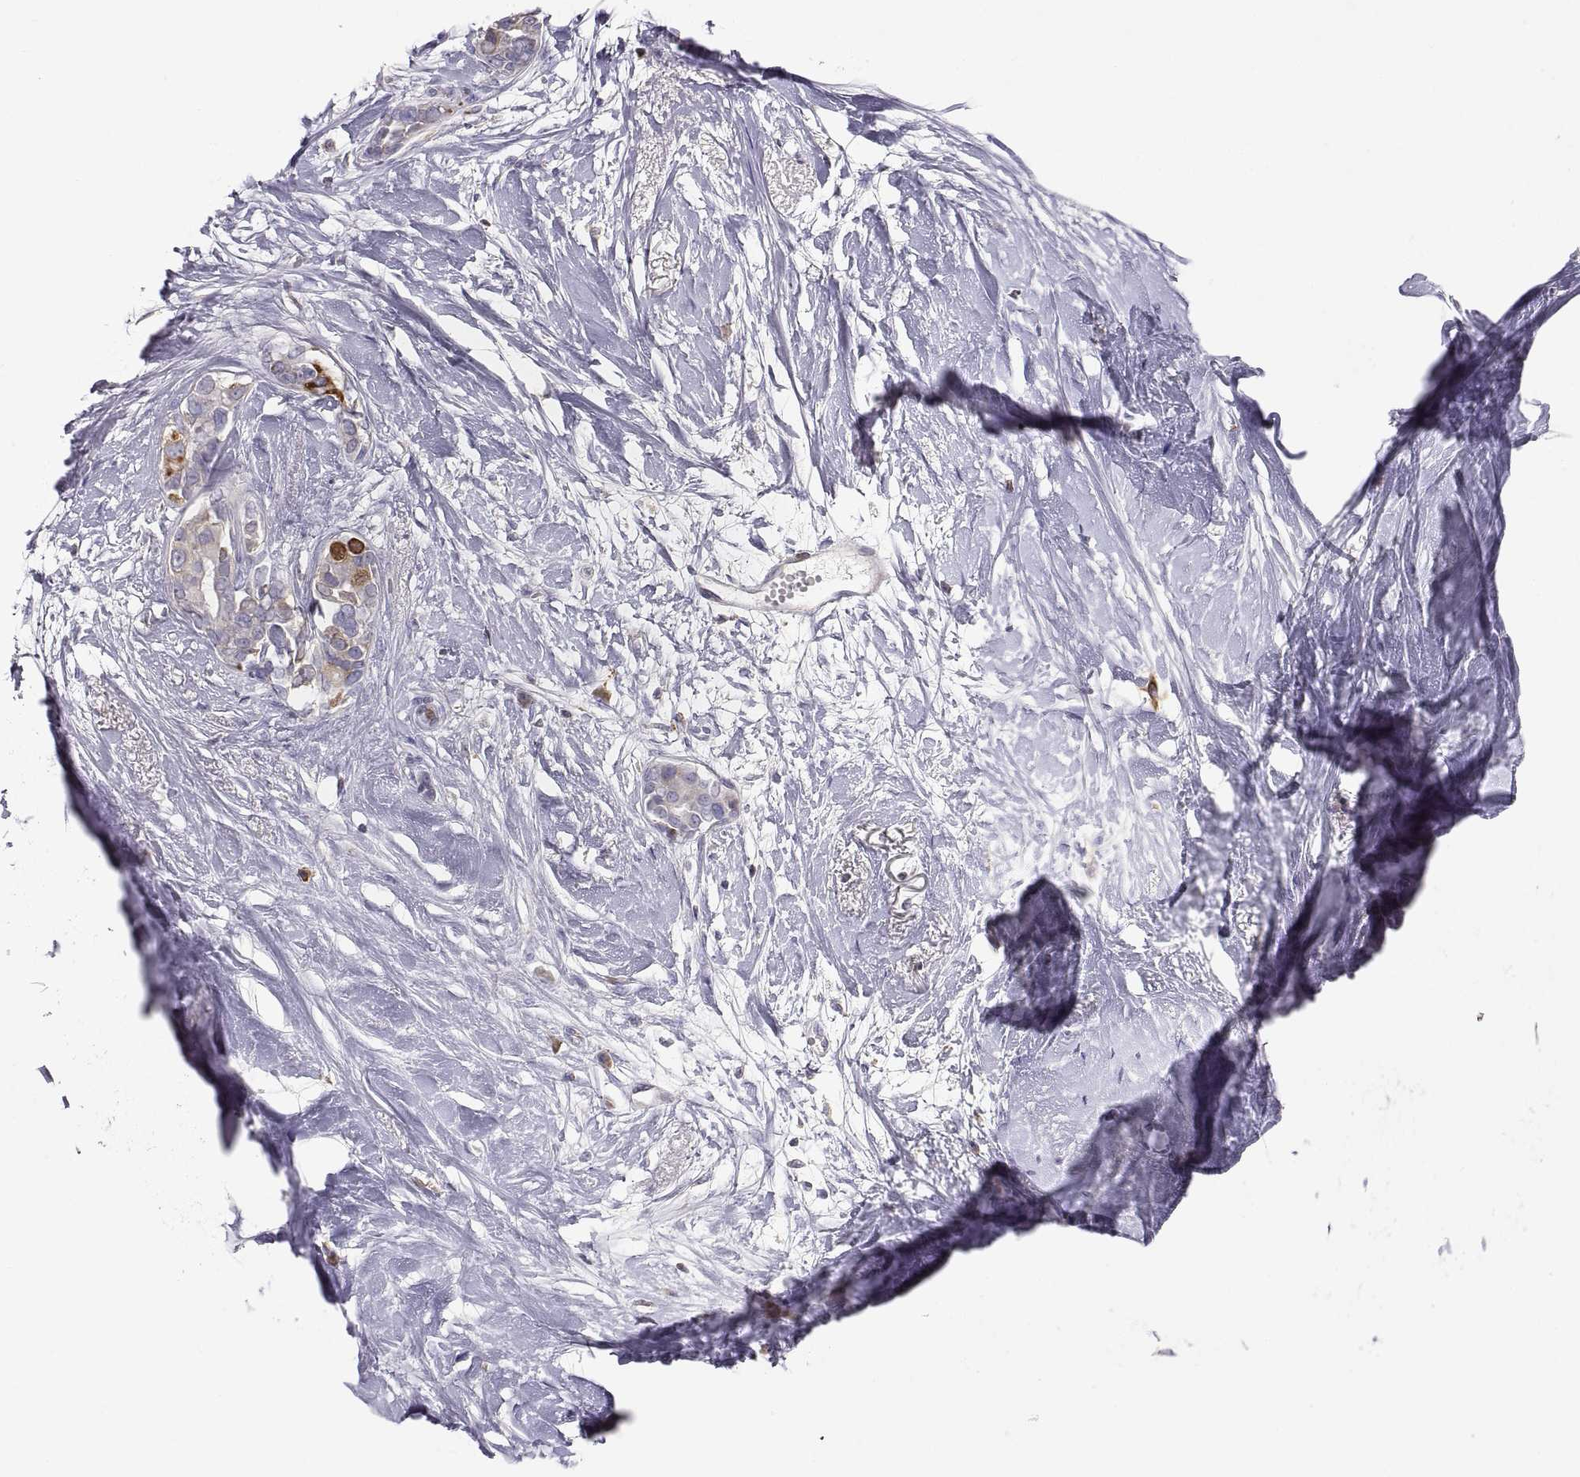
{"staining": {"intensity": "moderate", "quantity": "<25%", "location": "cytoplasmic/membranous"}, "tissue": "breast cancer", "cell_type": "Tumor cells", "image_type": "cancer", "snomed": [{"axis": "morphology", "description": "Duct carcinoma"}, {"axis": "topography", "description": "Breast"}], "caption": "Immunohistochemical staining of human breast cancer displays low levels of moderate cytoplasmic/membranous staining in approximately <25% of tumor cells.", "gene": "ERO1A", "patient": {"sex": "female", "age": 40}}